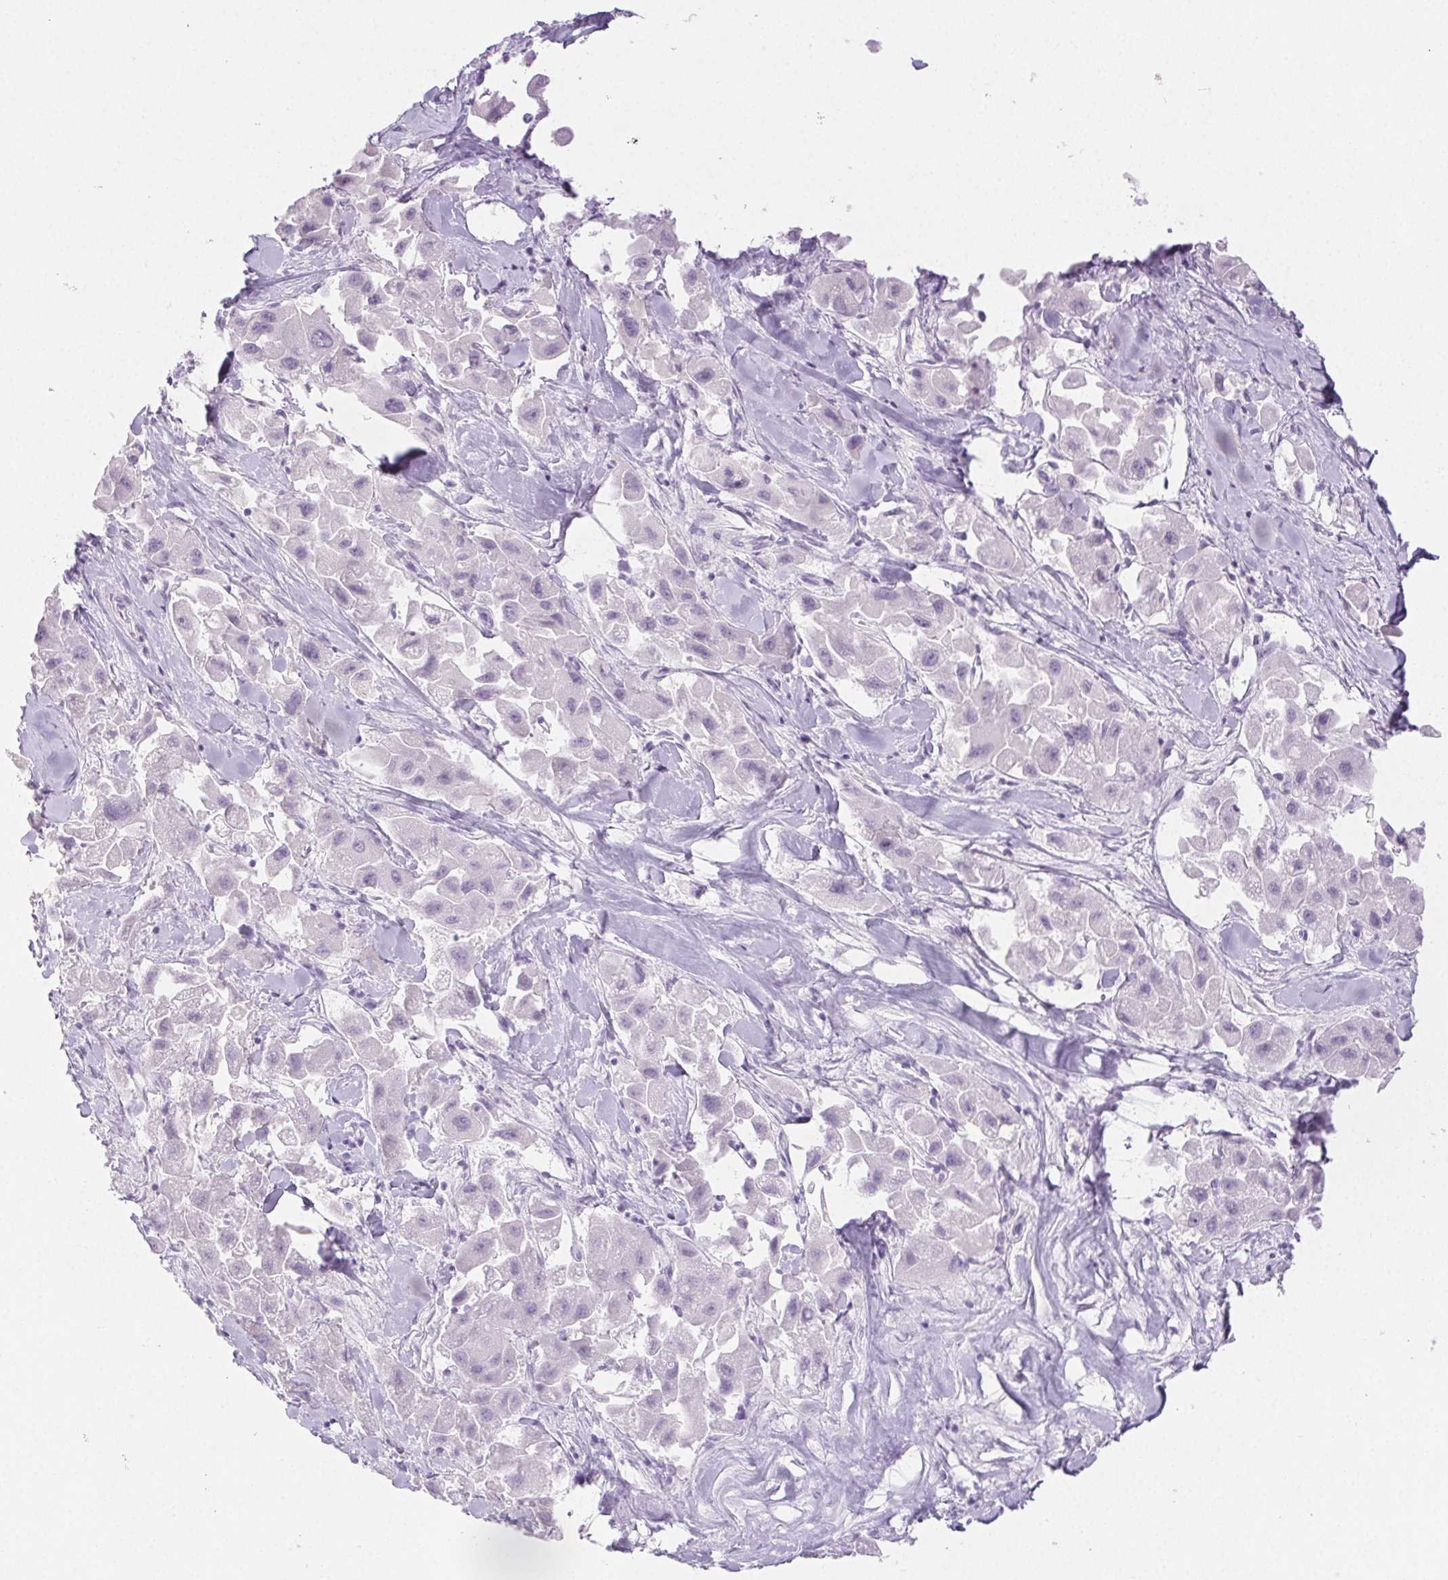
{"staining": {"intensity": "negative", "quantity": "none", "location": "none"}, "tissue": "liver cancer", "cell_type": "Tumor cells", "image_type": "cancer", "snomed": [{"axis": "morphology", "description": "Carcinoma, Hepatocellular, NOS"}, {"axis": "topography", "description": "Liver"}], "caption": "This is an immunohistochemistry photomicrograph of human hepatocellular carcinoma (liver). There is no expression in tumor cells.", "gene": "PI3", "patient": {"sex": "male", "age": 24}}